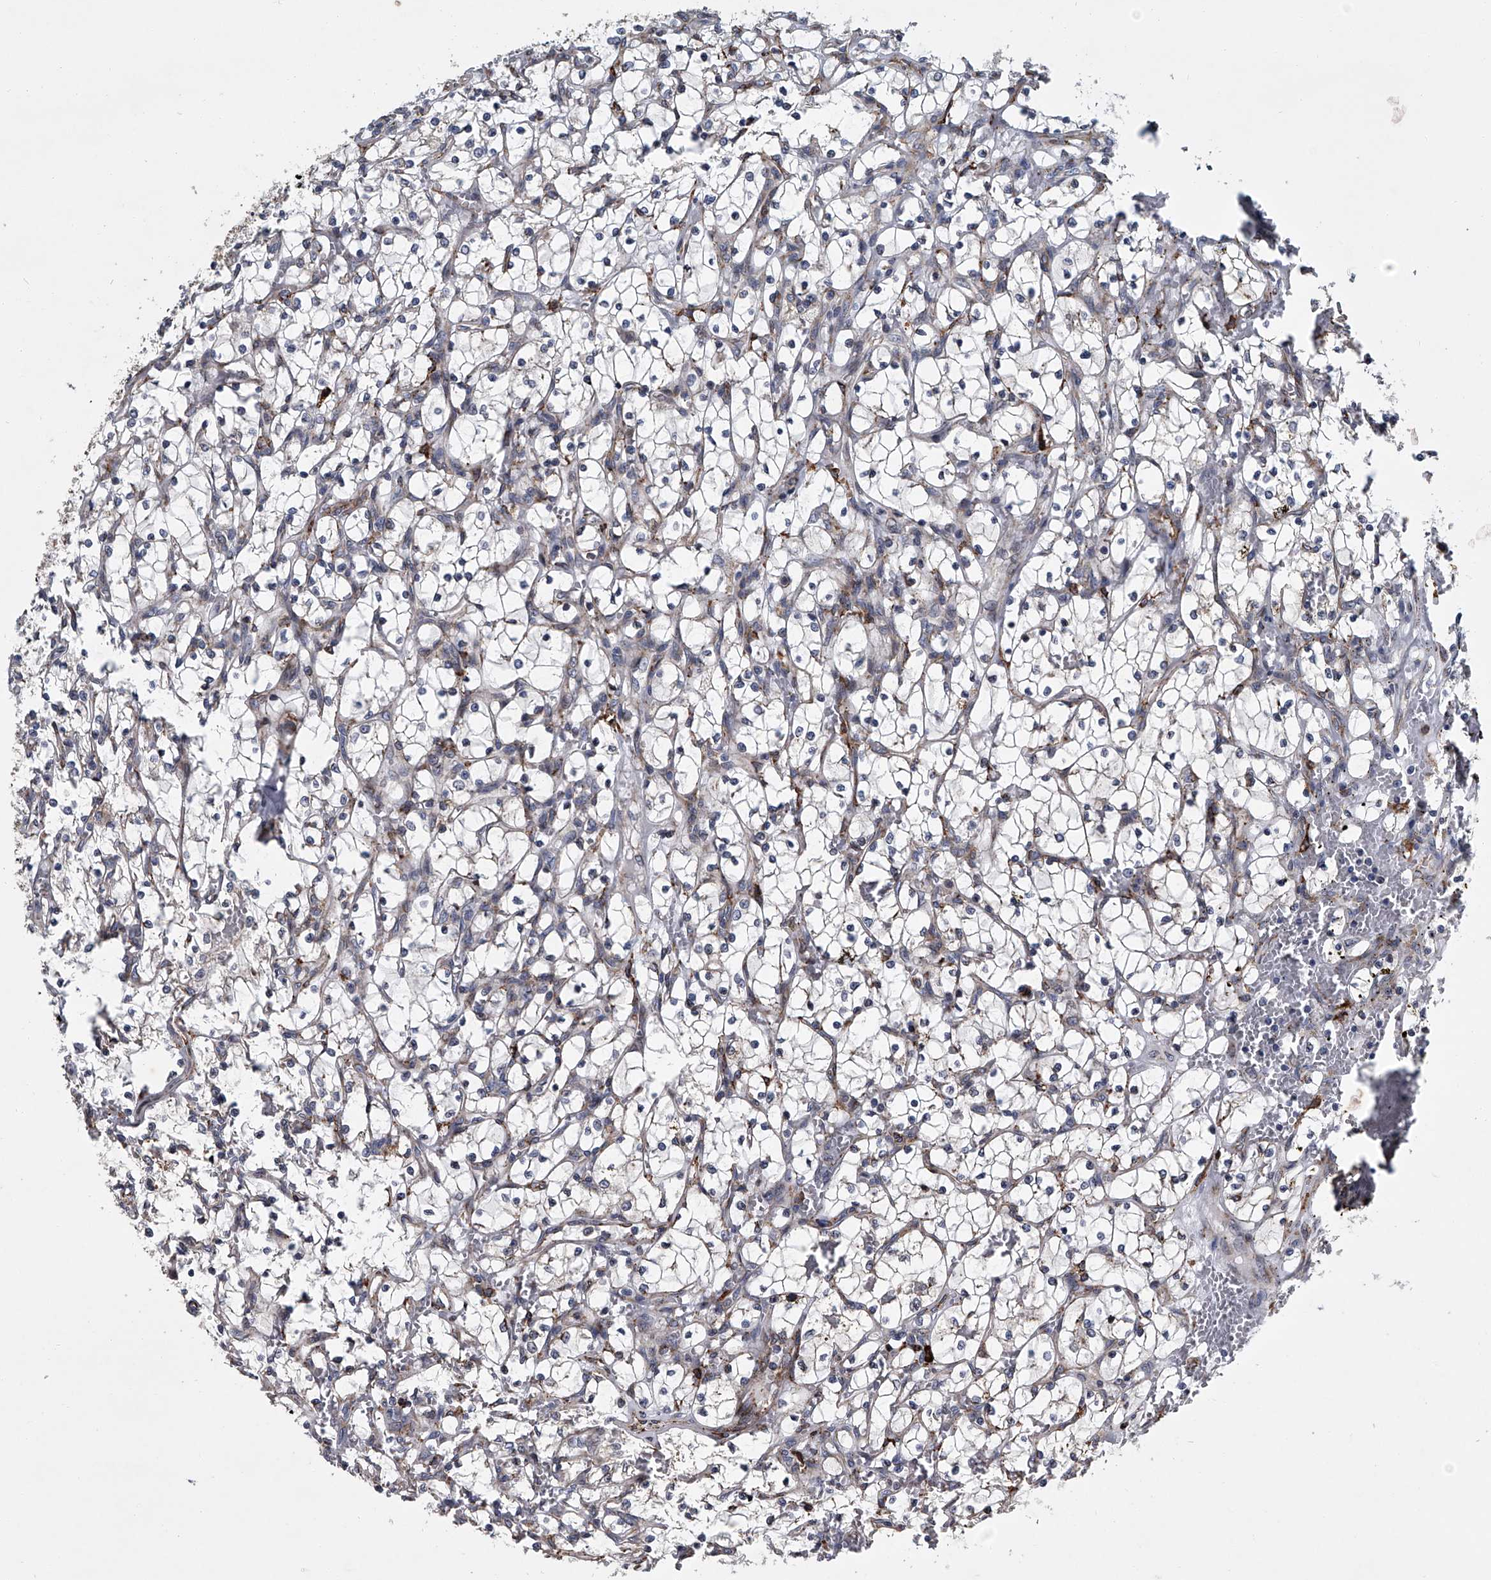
{"staining": {"intensity": "negative", "quantity": "none", "location": "none"}, "tissue": "renal cancer", "cell_type": "Tumor cells", "image_type": "cancer", "snomed": [{"axis": "morphology", "description": "Adenocarcinoma, NOS"}, {"axis": "topography", "description": "Kidney"}], "caption": "Tumor cells show no significant positivity in renal cancer.", "gene": "TMEM63C", "patient": {"sex": "female", "age": 69}}